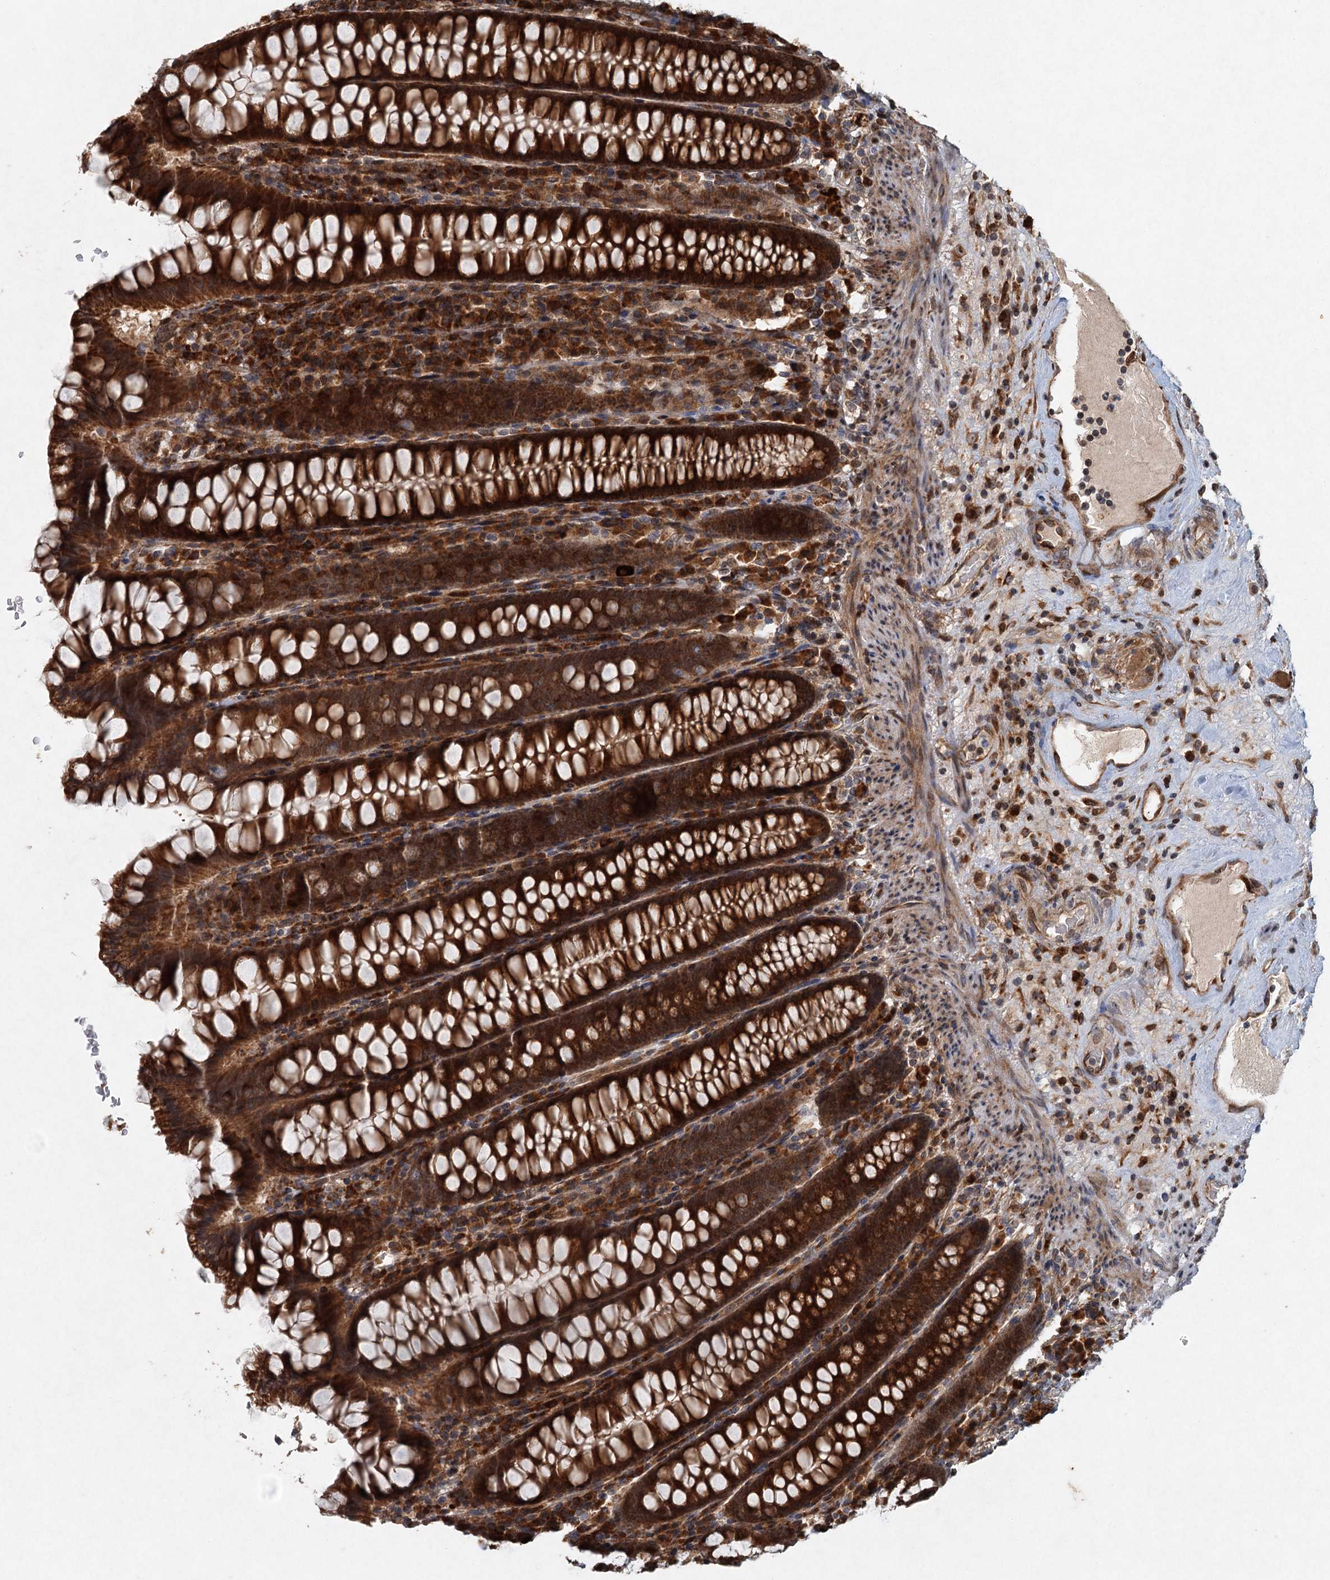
{"staining": {"intensity": "strong", "quantity": ">75%", "location": "cytoplasmic/membranous,nuclear"}, "tissue": "colon", "cell_type": "Endothelial cells", "image_type": "normal", "snomed": [{"axis": "morphology", "description": "Normal tissue, NOS"}, {"axis": "topography", "description": "Colon"}], "caption": "Immunohistochemical staining of benign human colon displays high levels of strong cytoplasmic/membranous,nuclear expression in about >75% of endothelial cells. Nuclei are stained in blue.", "gene": "SRPX2", "patient": {"sex": "female", "age": 79}}